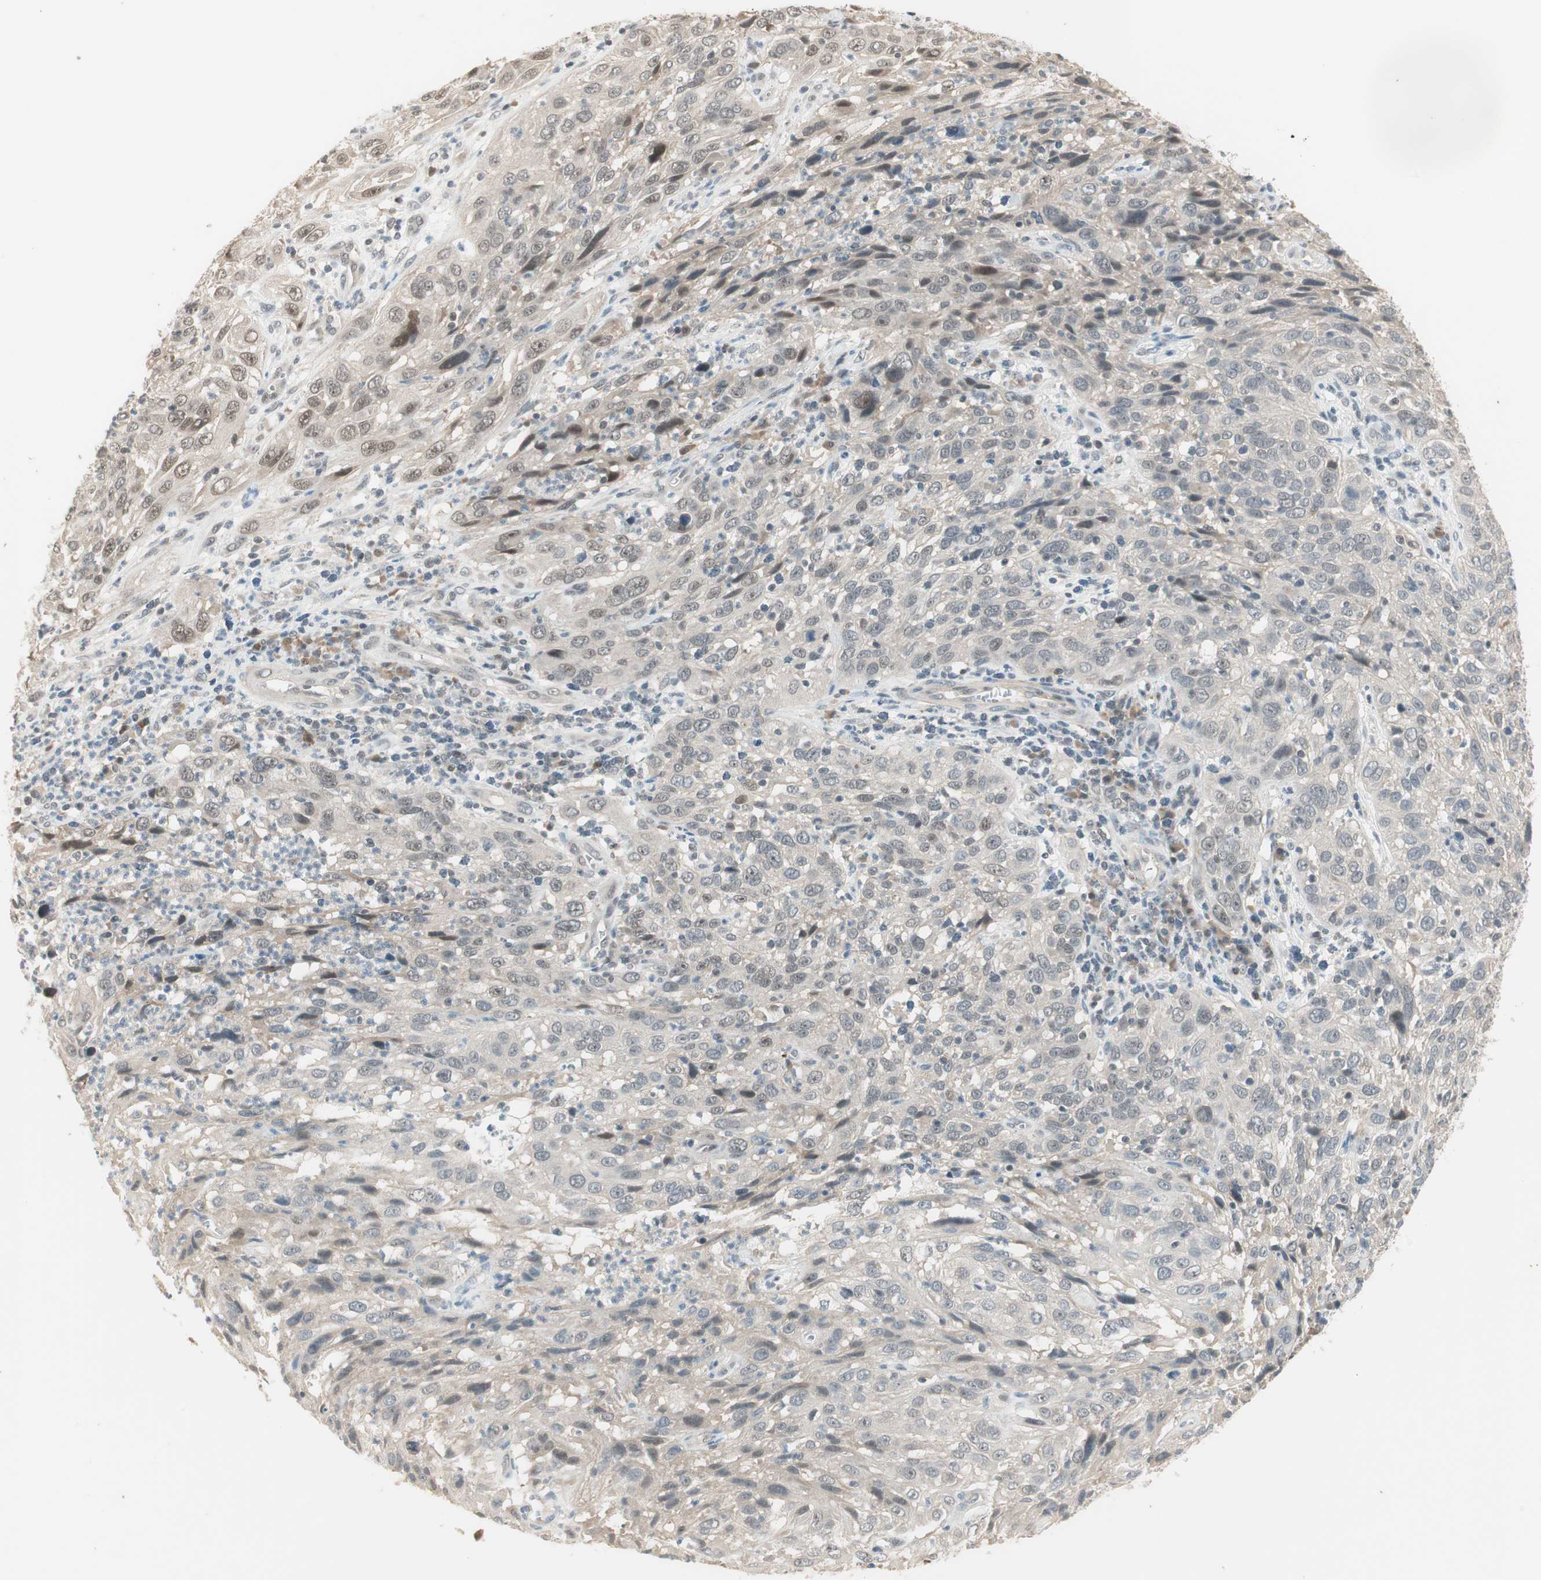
{"staining": {"intensity": "weak", "quantity": "<25%", "location": "nuclear"}, "tissue": "cervical cancer", "cell_type": "Tumor cells", "image_type": "cancer", "snomed": [{"axis": "morphology", "description": "Squamous cell carcinoma, NOS"}, {"axis": "topography", "description": "Cervix"}], "caption": "Tumor cells show no significant expression in cervical cancer (squamous cell carcinoma).", "gene": "RNGTT", "patient": {"sex": "female", "age": 32}}